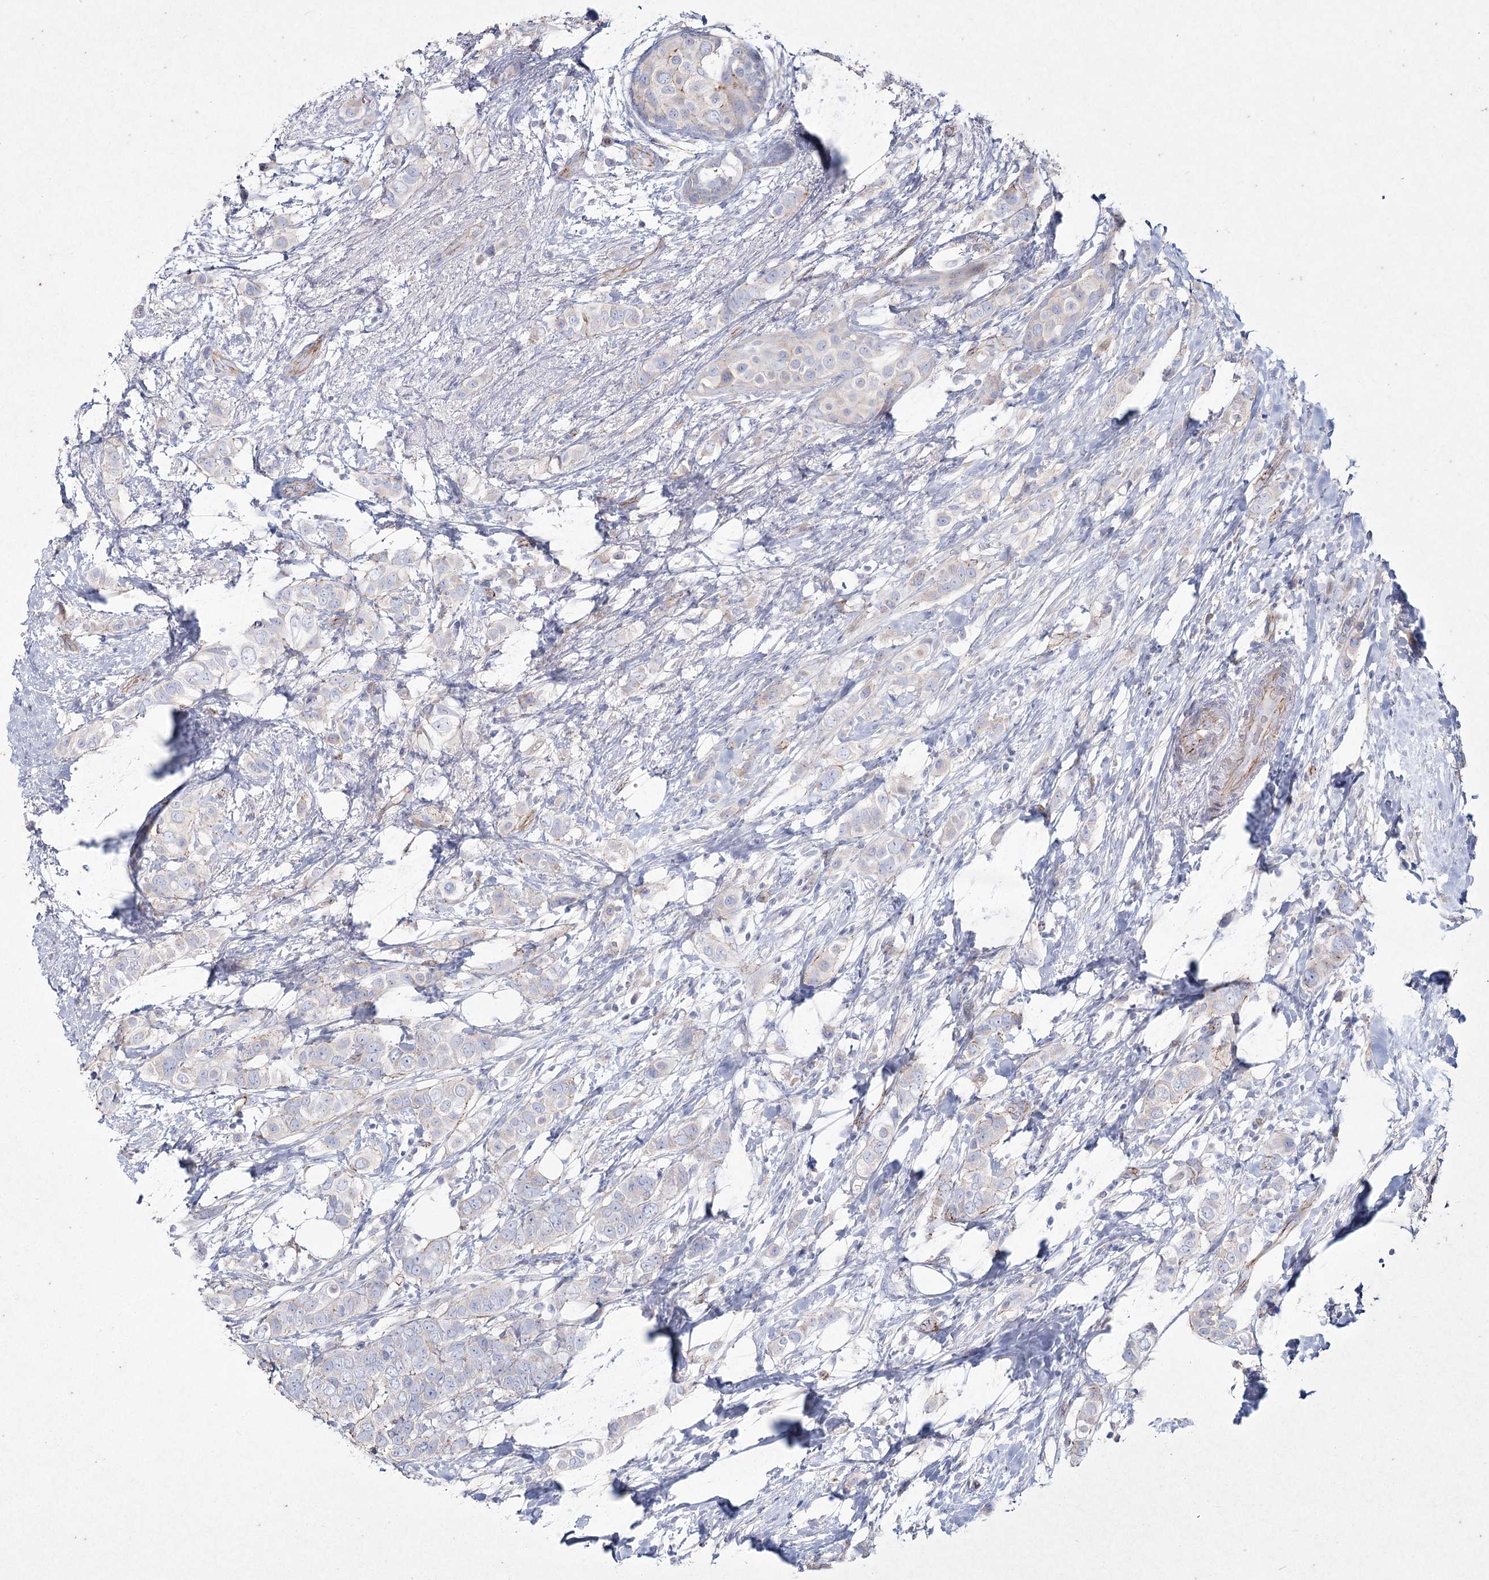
{"staining": {"intensity": "negative", "quantity": "none", "location": "none"}, "tissue": "breast cancer", "cell_type": "Tumor cells", "image_type": "cancer", "snomed": [{"axis": "morphology", "description": "Lobular carcinoma"}, {"axis": "topography", "description": "Breast"}], "caption": "Micrograph shows no protein positivity in tumor cells of lobular carcinoma (breast) tissue.", "gene": "LDLRAD3", "patient": {"sex": "female", "age": 51}}